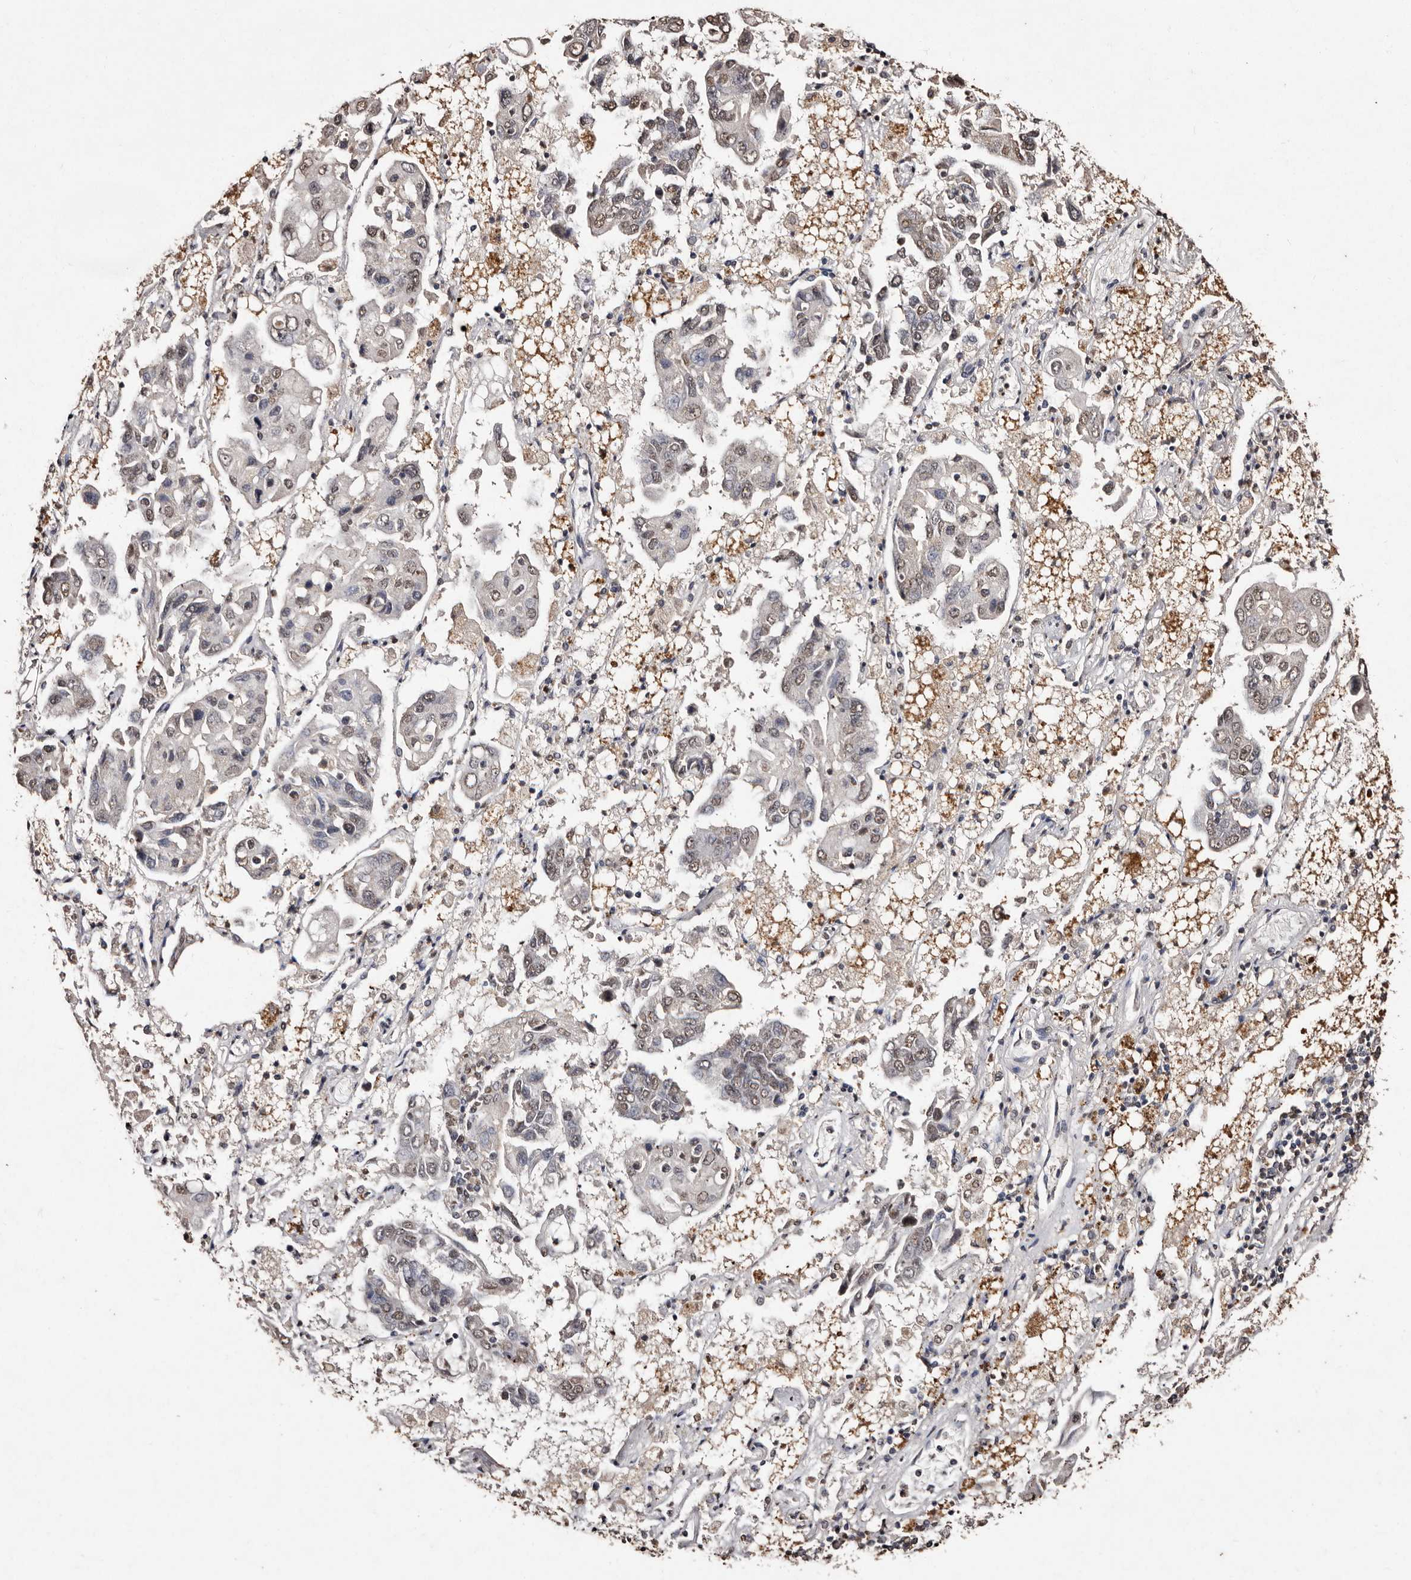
{"staining": {"intensity": "moderate", "quantity": "<25%", "location": "nuclear"}, "tissue": "lung cancer", "cell_type": "Tumor cells", "image_type": "cancer", "snomed": [{"axis": "morphology", "description": "Adenocarcinoma, NOS"}, {"axis": "topography", "description": "Lung"}], "caption": "Protein expression analysis of human lung adenocarcinoma reveals moderate nuclear staining in about <25% of tumor cells.", "gene": "ERBB4", "patient": {"sex": "male", "age": 64}}